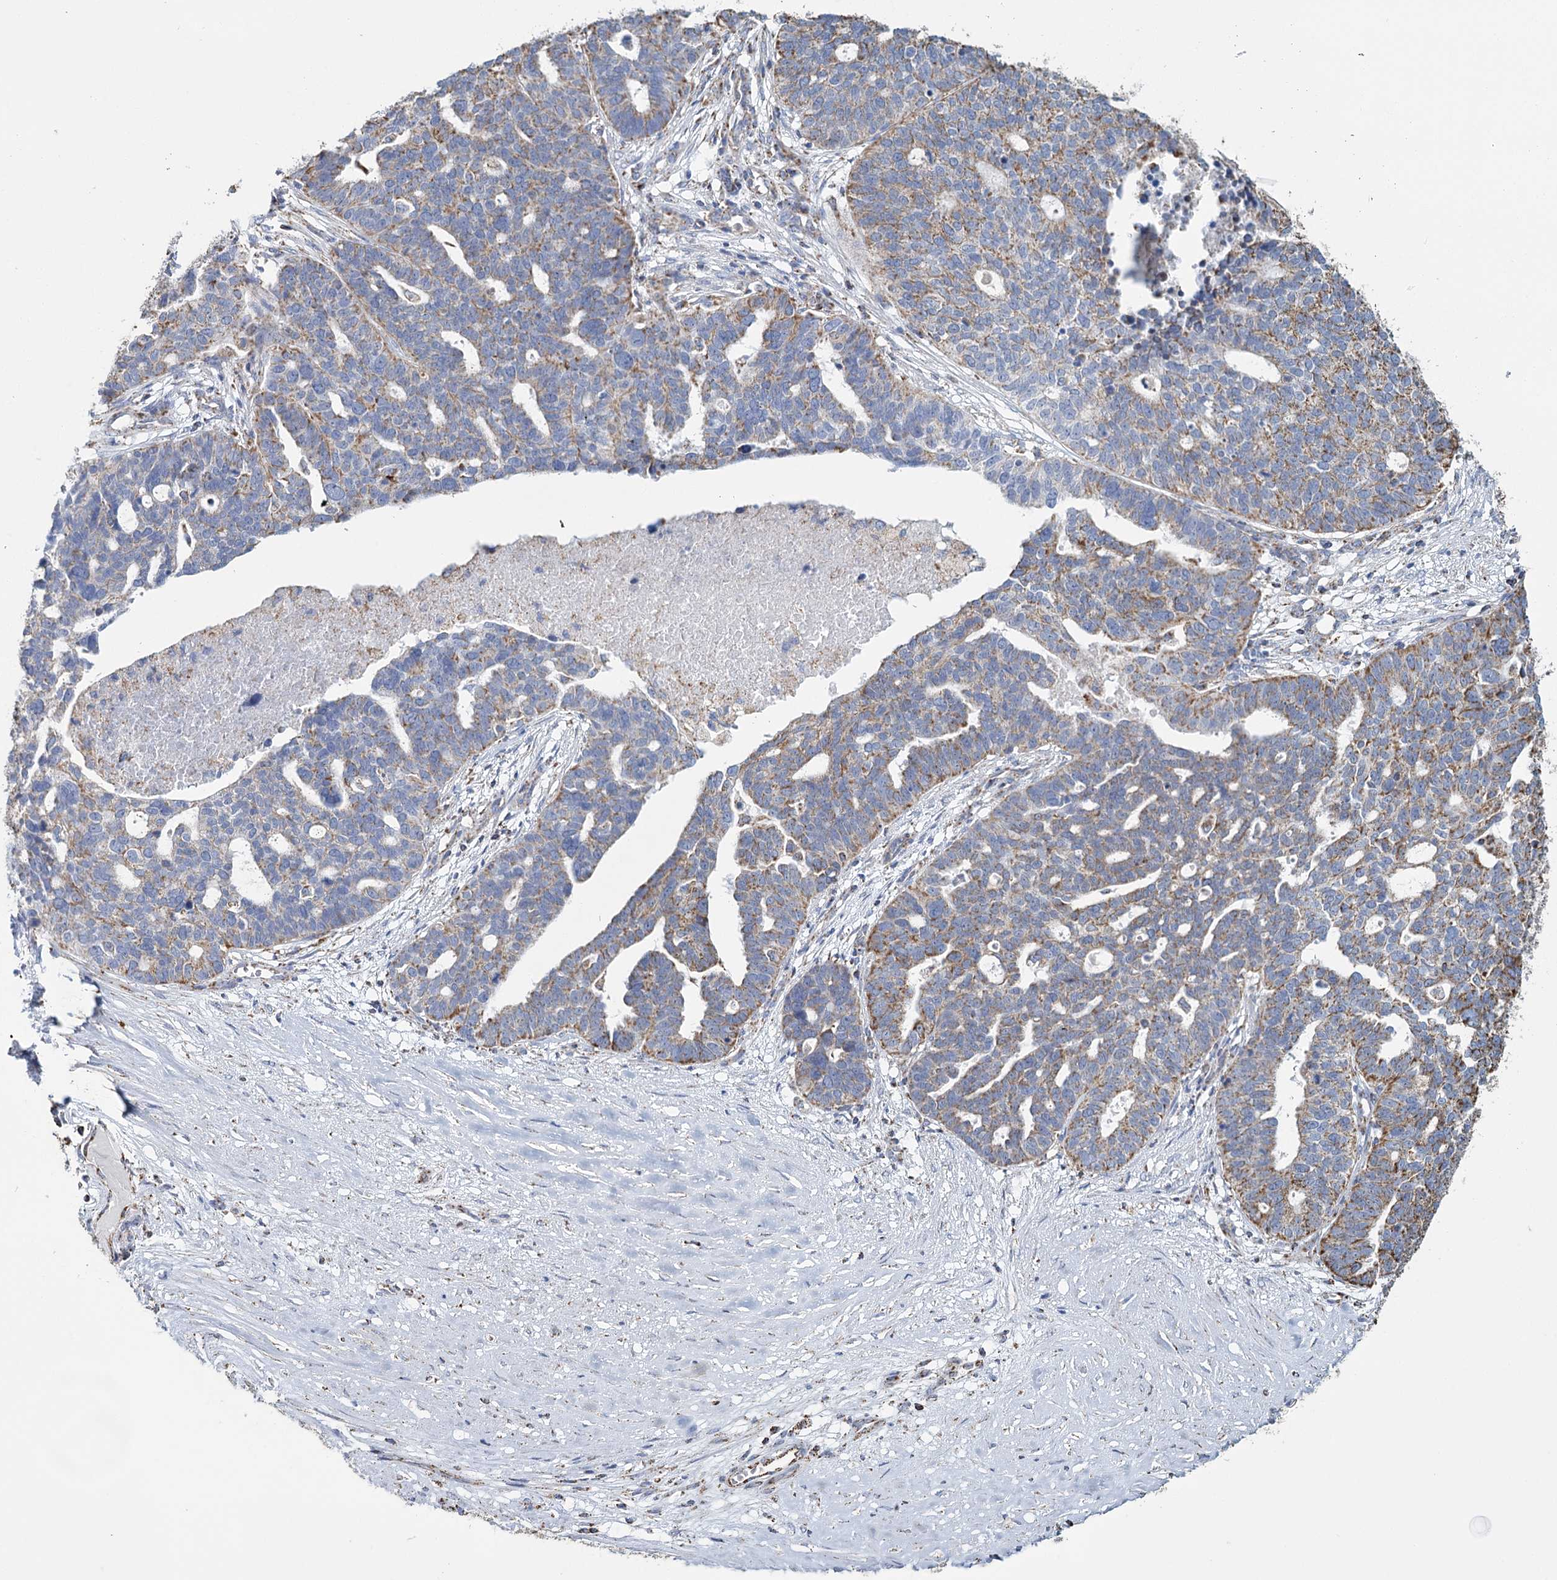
{"staining": {"intensity": "moderate", "quantity": "25%-75%", "location": "cytoplasmic/membranous"}, "tissue": "ovarian cancer", "cell_type": "Tumor cells", "image_type": "cancer", "snomed": [{"axis": "morphology", "description": "Cystadenocarcinoma, serous, NOS"}, {"axis": "topography", "description": "Ovary"}], "caption": "DAB immunohistochemical staining of ovarian cancer exhibits moderate cytoplasmic/membranous protein staining in approximately 25%-75% of tumor cells.", "gene": "MRPL44", "patient": {"sex": "female", "age": 59}}